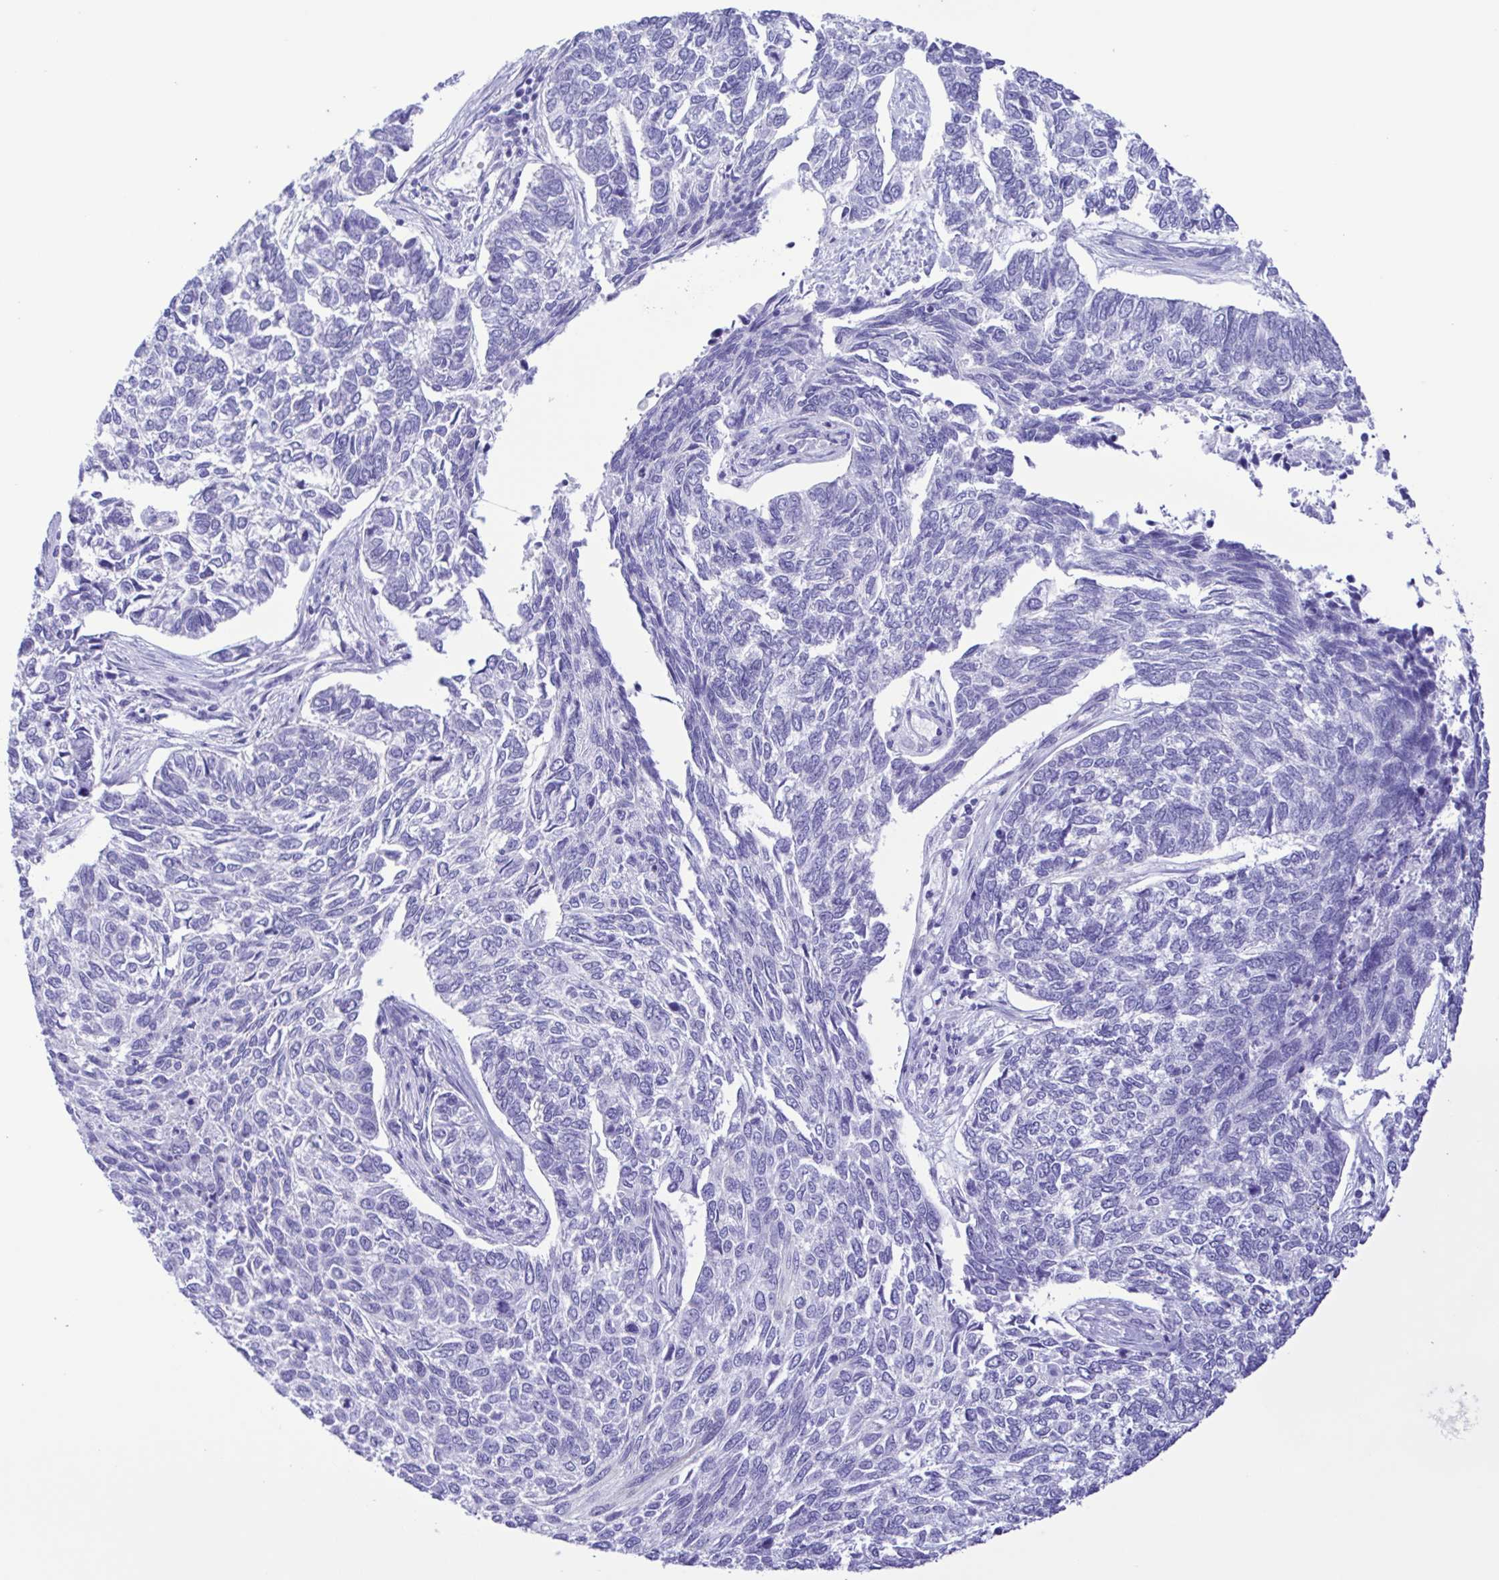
{"staining": {"intensity": "negative", "quantity": "none", "location": "none"}, "tissue": "skin cancer", "cell_type": "Tumor cells", "image_type": "cancer", "snomed": [{"axis": "morphology", "description": "Basal cell carcinoma"}, {"axis": "topography", "description": "Skin"}], "caption": "Immunohistochemistry micrograph of basal cell carcinoma (skin) stained for a protein (brown), which demonstrates no positivity in tumor cells. The staining was performed using DAB to visualize the protein expression in brown, while the nuclei were stained in blue with hematoxylin (Magnification: 20x).", "gene": "CYP11A1", "patient": {"sex": "female", "age": 65}}